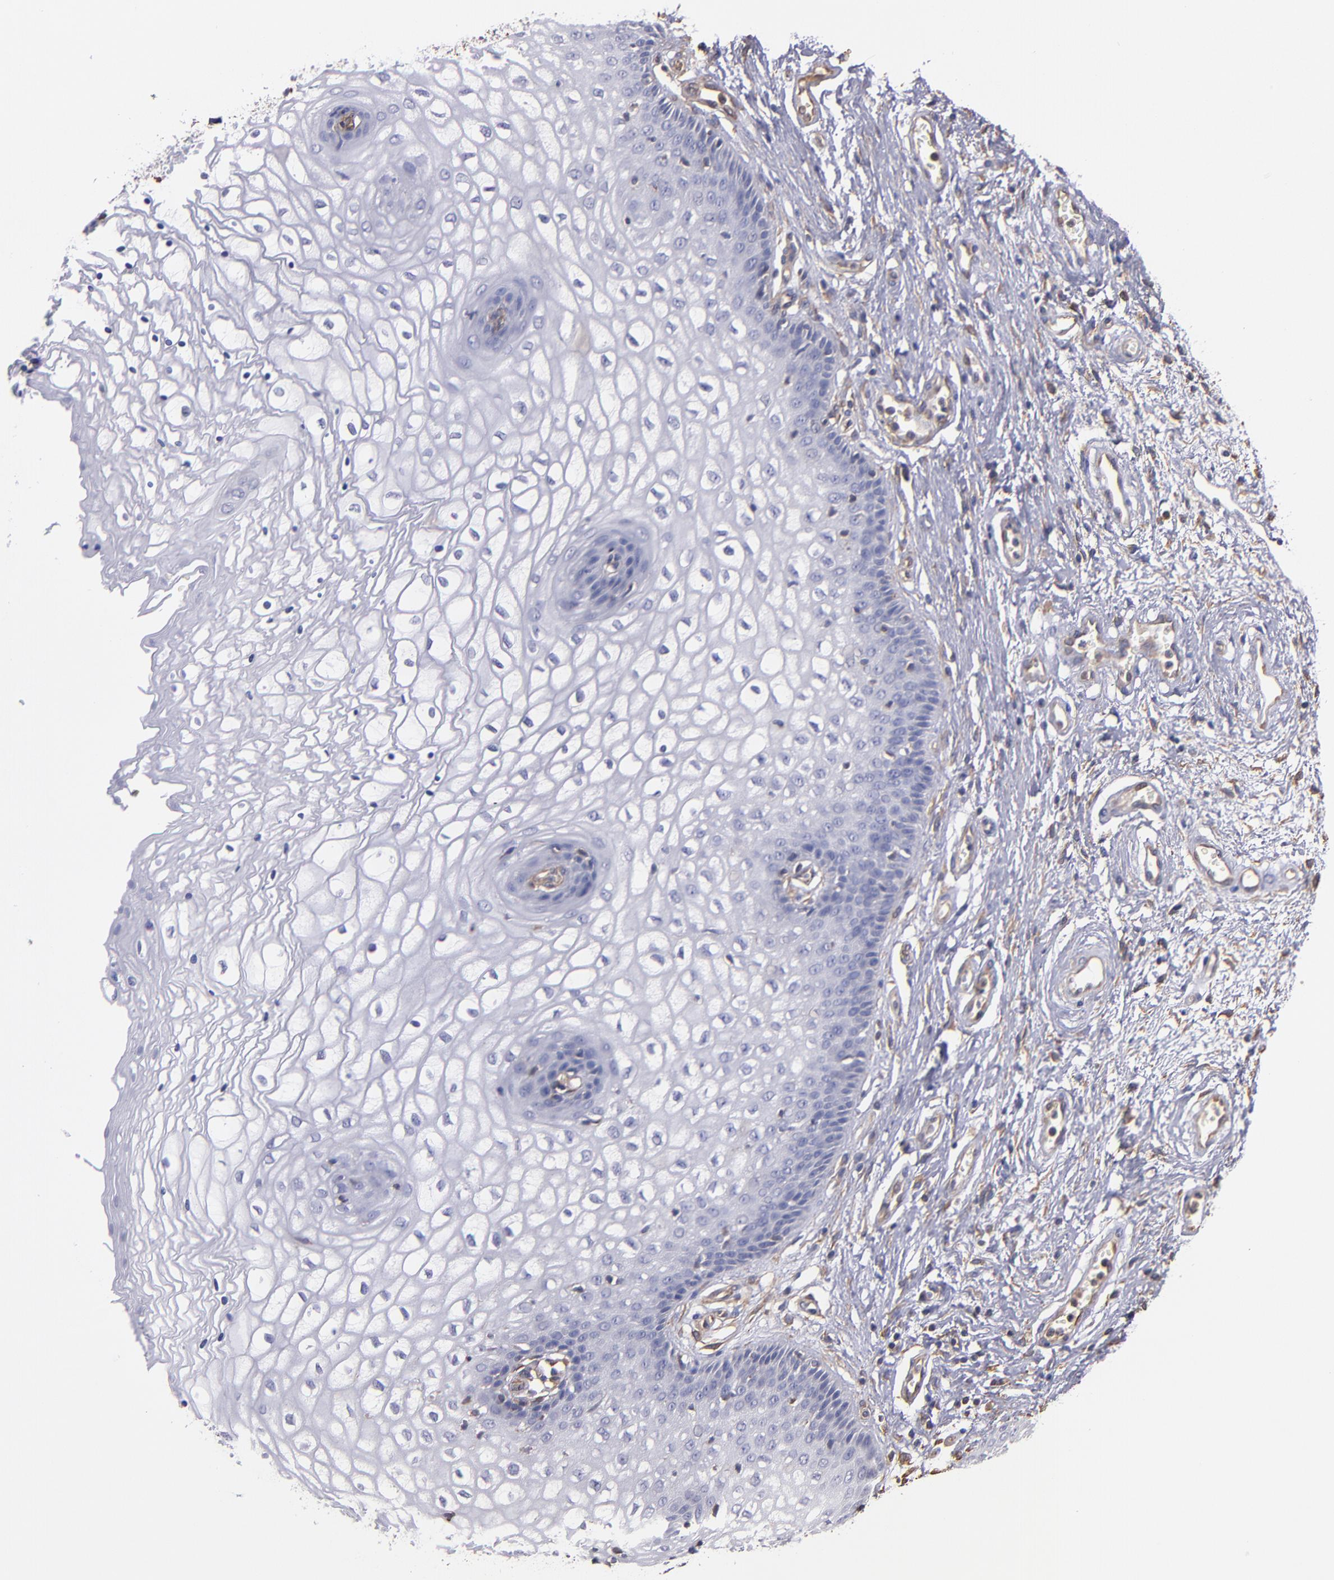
{"staining": {"intensity": "negative", "quantity": "none", "location": "none"}, "tissue": "vagina", "cell_type": "Squamous epithelial cells", "image_type": "normal", "snomed": [{"axis": "morphology", "description": "Normal tissue, NOS"}, {"axis": "topography", "description": "Vagina"}], "caption": "An IHC histopathology image of unremarkable vagina is shown. There is no staining in squamous epithelial cells of vagina. The staining is performed using DAB brown chromogen with nuclei counter-stained in using hematoxylin.", "gene": "ABCC1", "patient": {"sex": "female", "age": 34}}